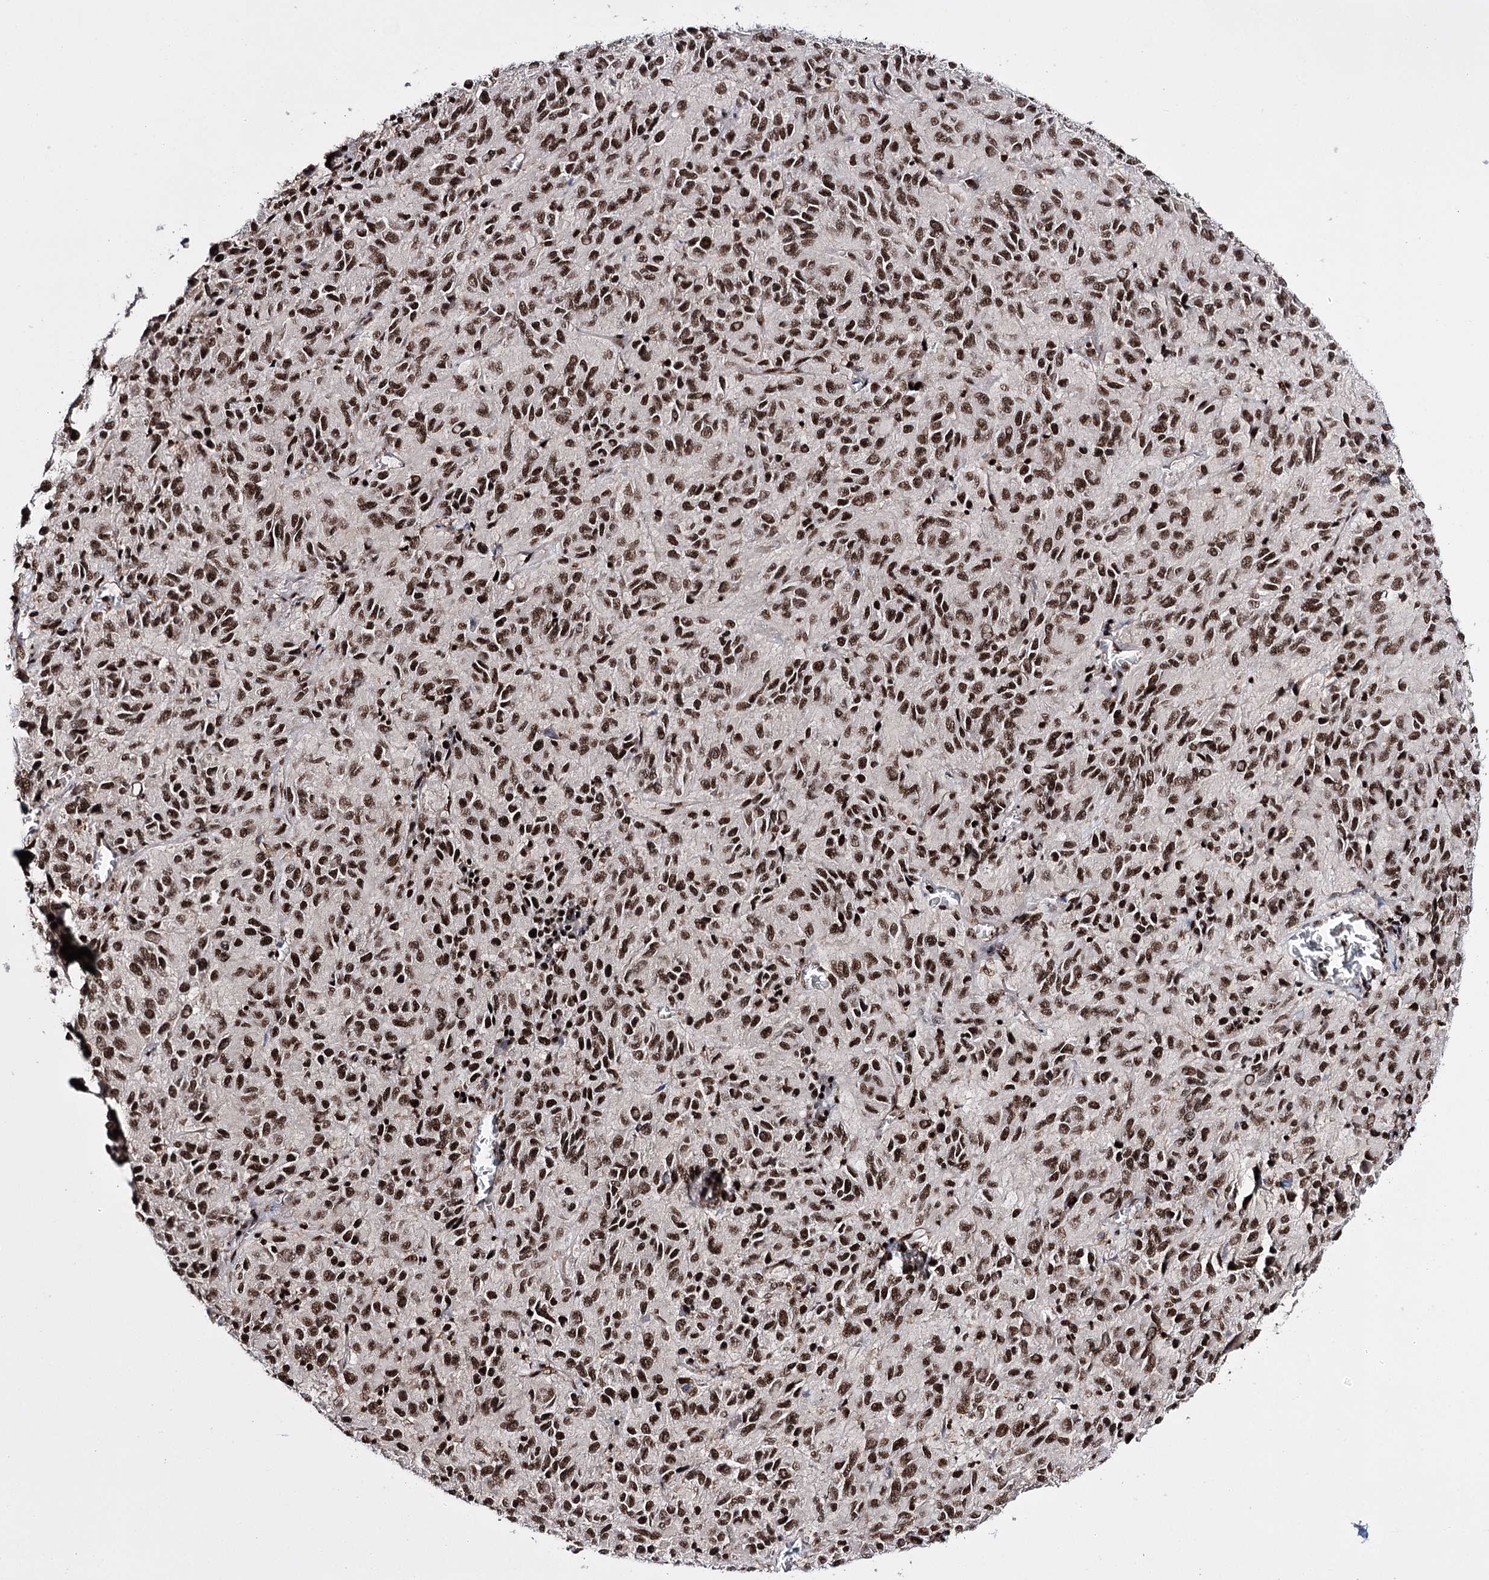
{"staining": {"intensity": "strong", "quantity": ">75%", "location": "nuclear"}, "tissue": "melanoma", "cell_type": "Tumor cells", "image_type": "cancer", "snomed": [{"axis": "morphology", "description": "Malignant melanoma, Metastatic site"}, {"axis": "topography", "description": "Lung"}], "caption": "Brown immunohistochemical staining in human malignant melanoma (metastatic site) displays strong nuclear staining in about >75% of tumor cells. Nuclei are stained in blue.", "gene": "PRPF40A", "patient": {"sex": "male", "age": 64}}